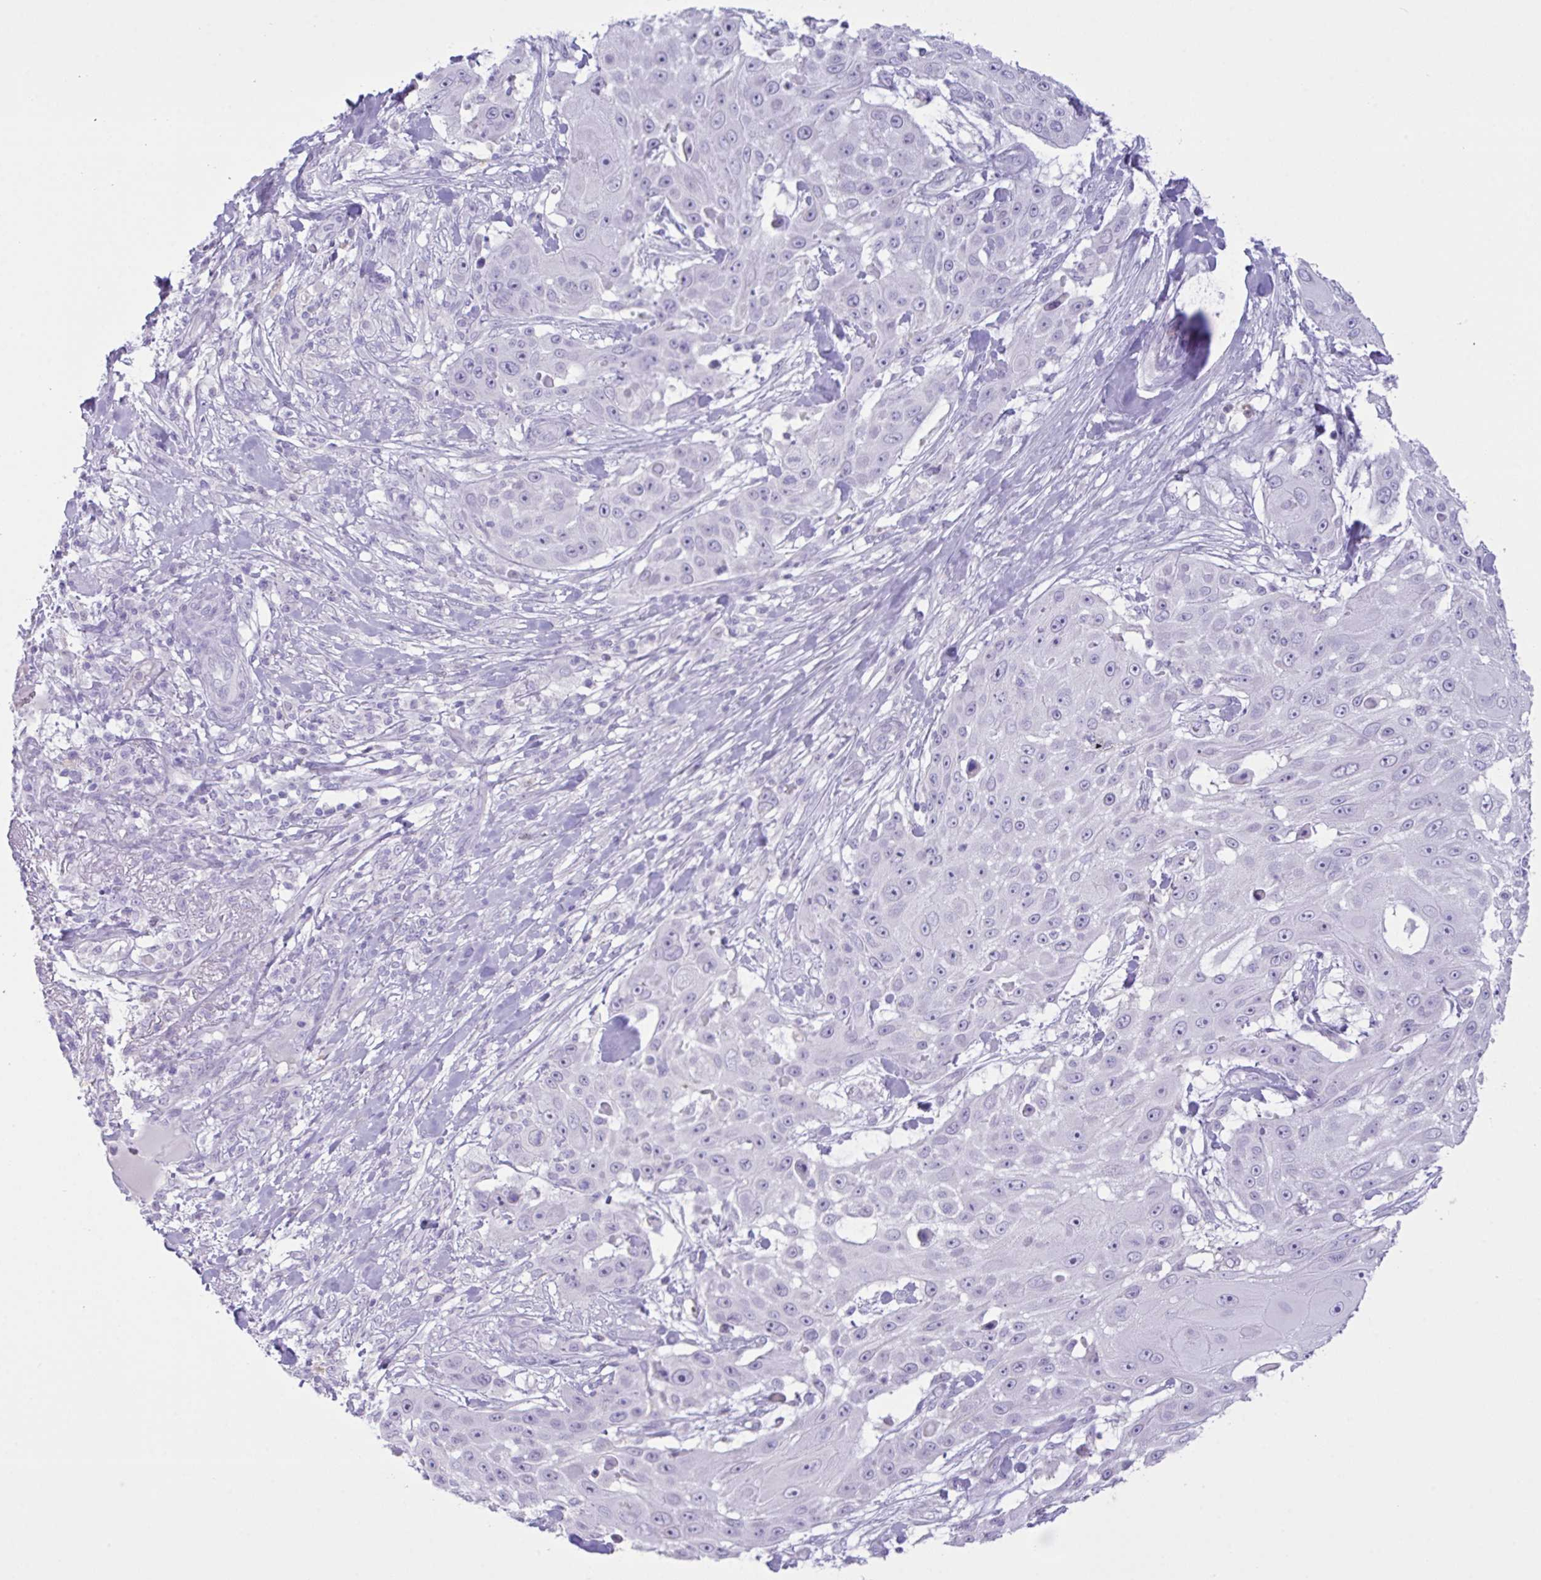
{"staining": {"intensity": "negative", "quantity": "none", "location": "none"}, "tissue": "skin cancer", "cell_type": "Tumor cells", "image_type": "cancer", "snomed": [{"axis": "morphology", "description": "Squamous cell carcinoma, NOS"}, {"axis": "topography", "description": "Skin"}], "caption": "Histopathology image shows no protein expression in tumor cells of skin cancer (squamous cell carcinoma) tissue. (DAB (3,3'-diaminobenzidine) immunohistochemistry (IHC) visualized using brightfield microscopy, high magnification).", "gene": "CST11", "patient": {"sex": "female", "age": 86}}